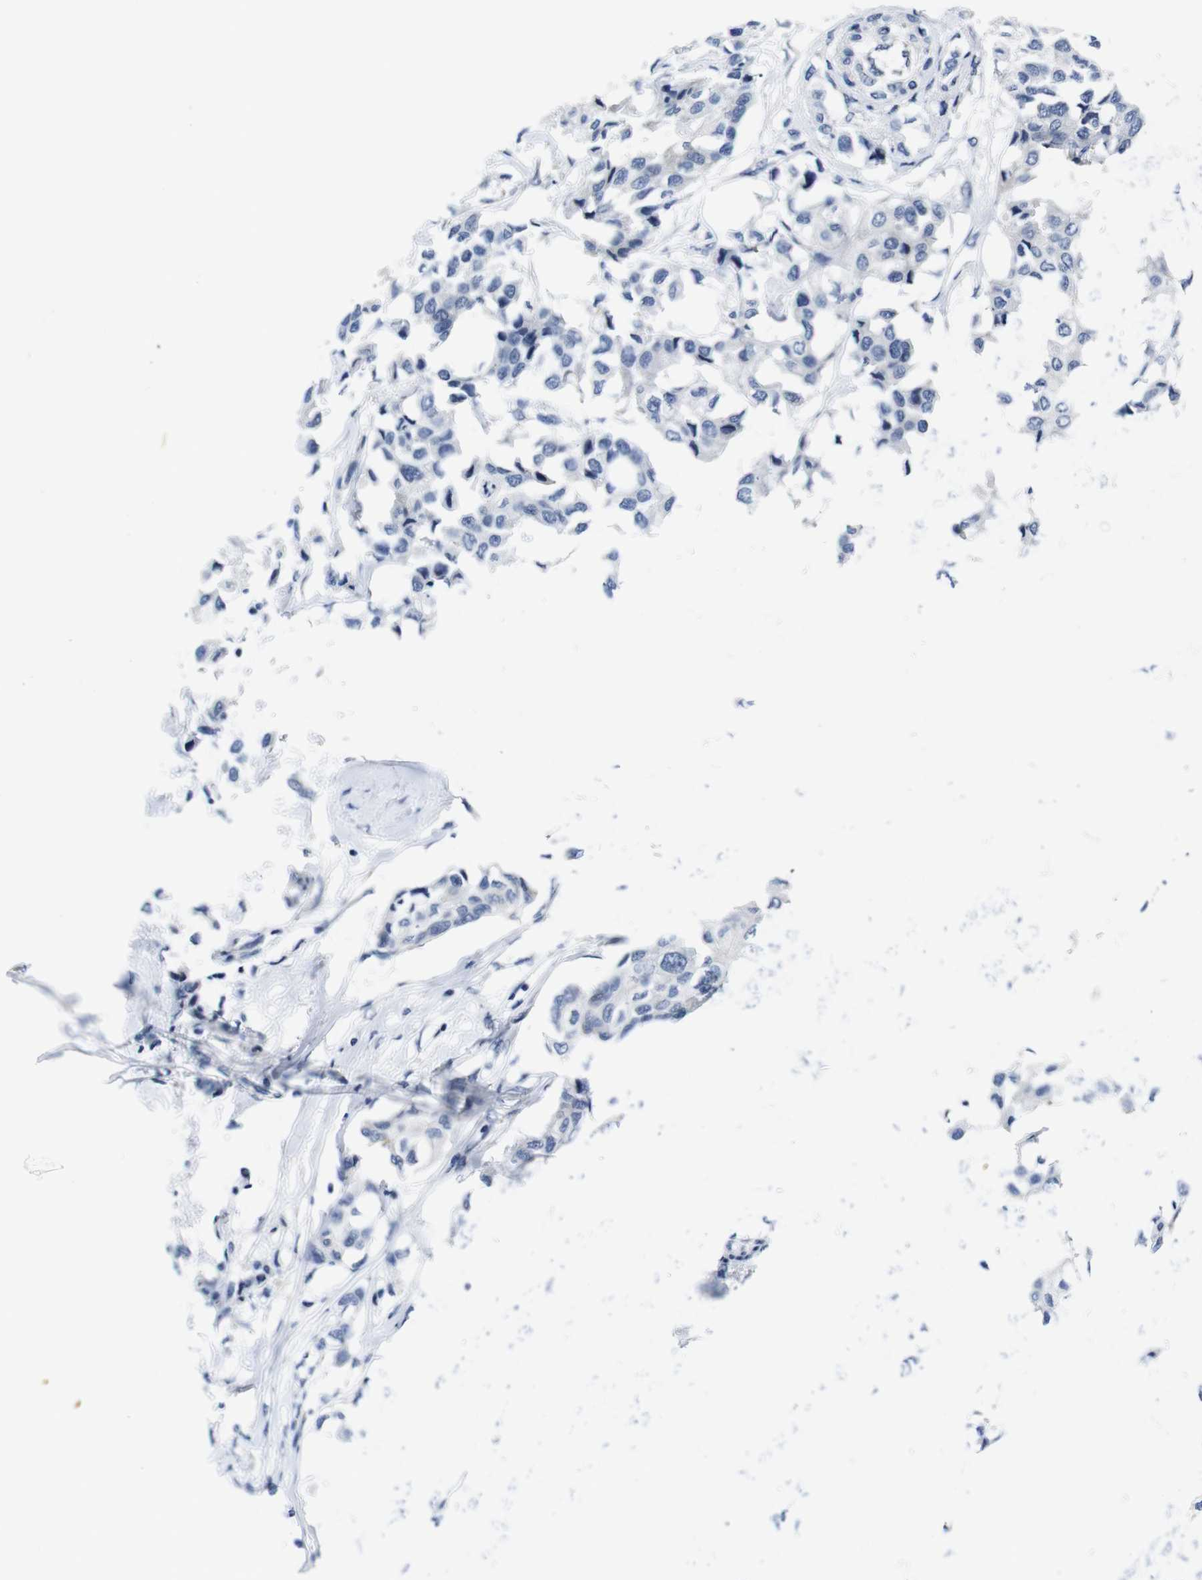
{"staining": {"intensity": "negative", "quantity": "none", "location": "none"}, "tissue": "breast cancer", "cell_type": "Tumor cells", "image_type": "cancer", "snomed": [{"axis": "morphology", "description": "Duct carcinoma"}, {"axis": "topography", "description": "Breast"}], "caption": "IHC histopathology image of neoplastic tissue: human breast cancer (infiltrating ductal carcinoma) stained with DAB demonstrates no significant protein positivity in tumor cells.", "gene": "SOCS3", "patient": {"sex": "female", "age": 80}}